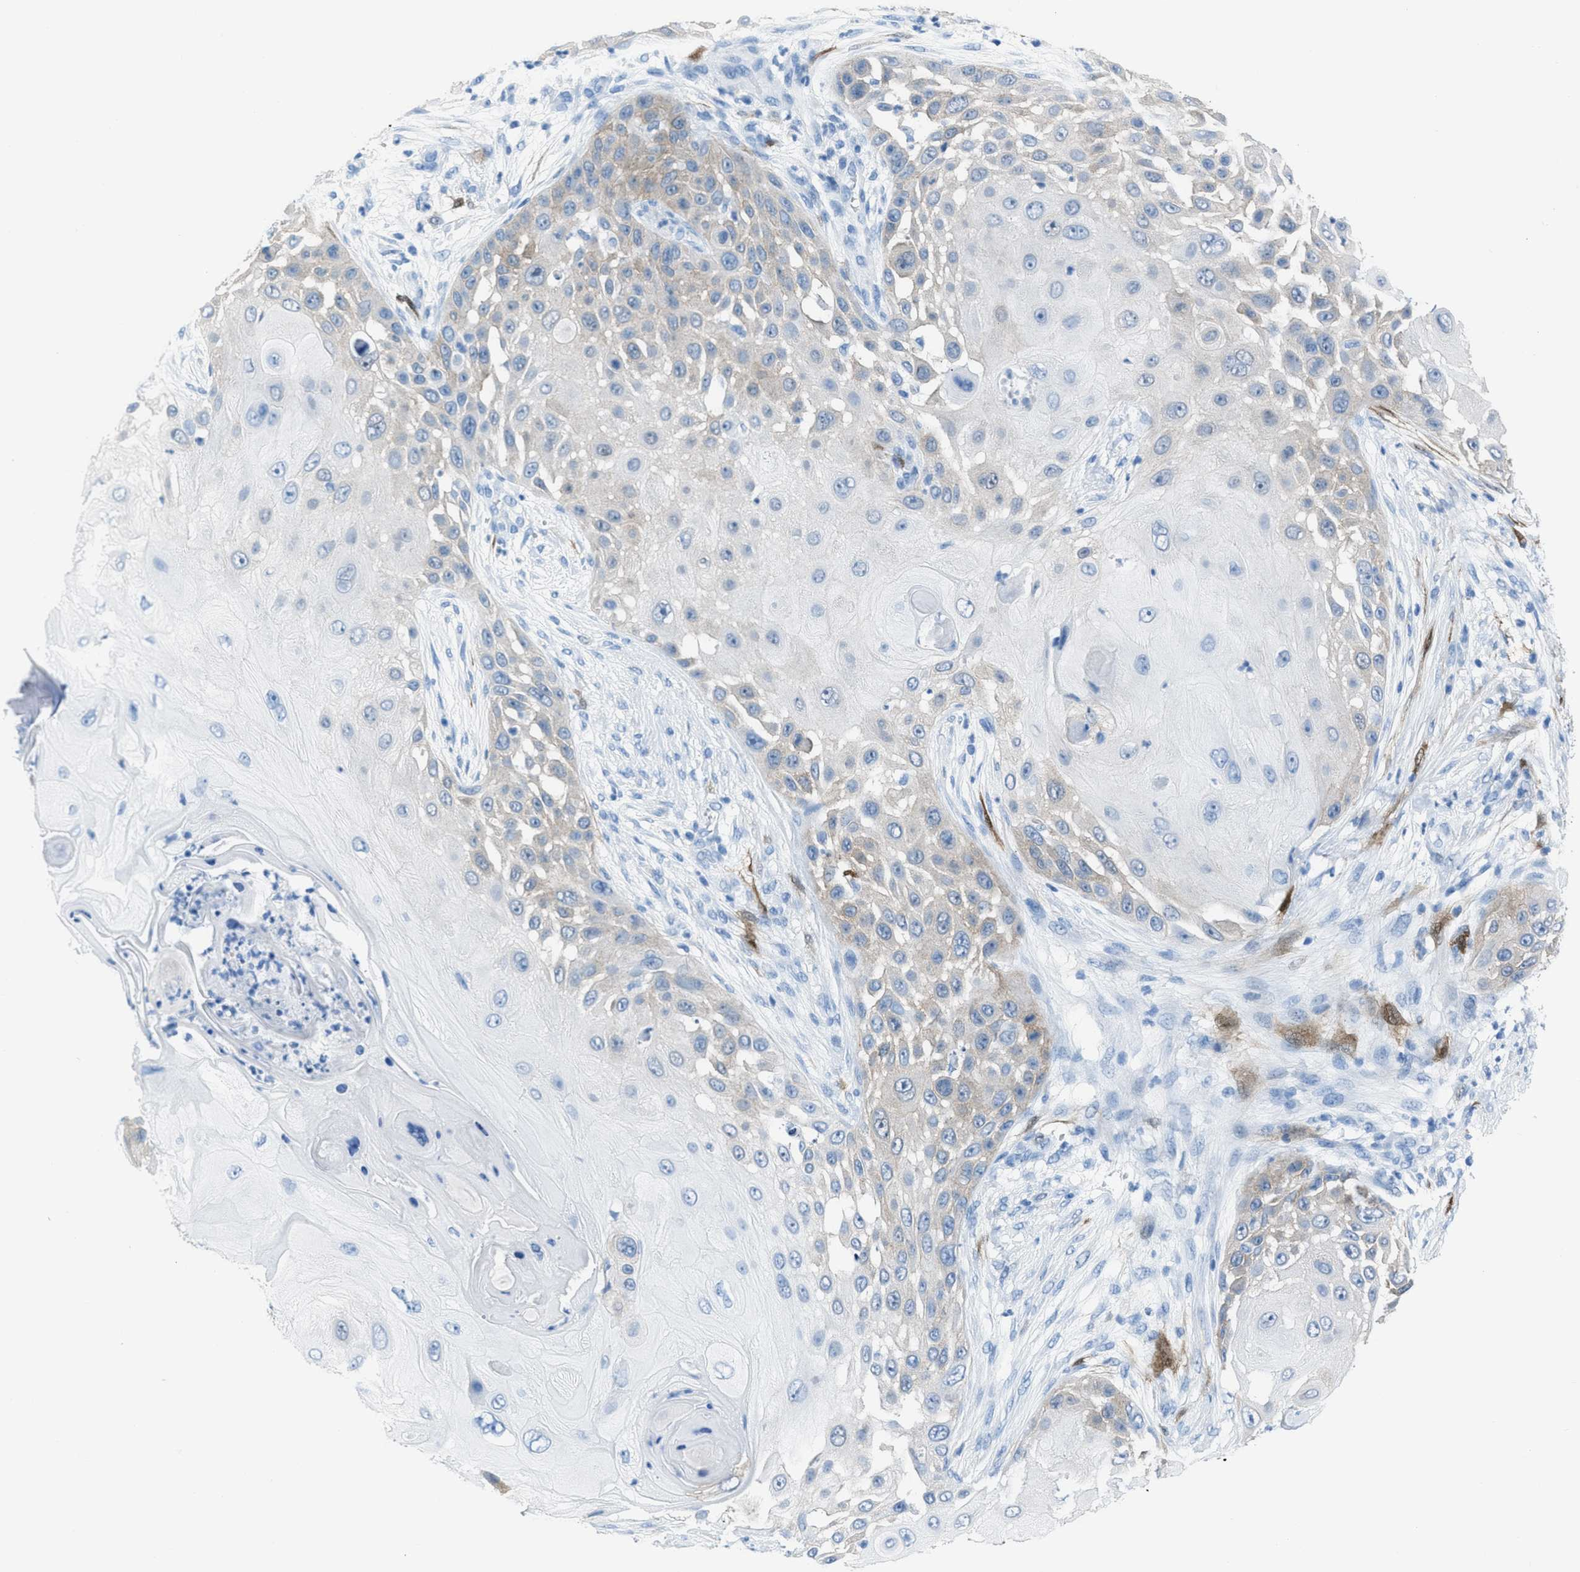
{"staining": {"intensity": "weak", "quantity": "<25%", "location": "cytoplasmic/membranous"}, "tissue": "skin cancer", "cell_type": "Tumor cells", "image_type": "cancer", "snomed": [{"axis": "morphology", "description": "Squamous cell carcinoma, NOS"}, {"axis": "topography", "description": "Skin"}], "caption": "Immunohistochemical staining of skin cancer (squamous cell carcinoma) demonstrates no significant staining in tumor cells.", "gene": "CDKN2A", "patient": {"sex": "female", "age": 44}}